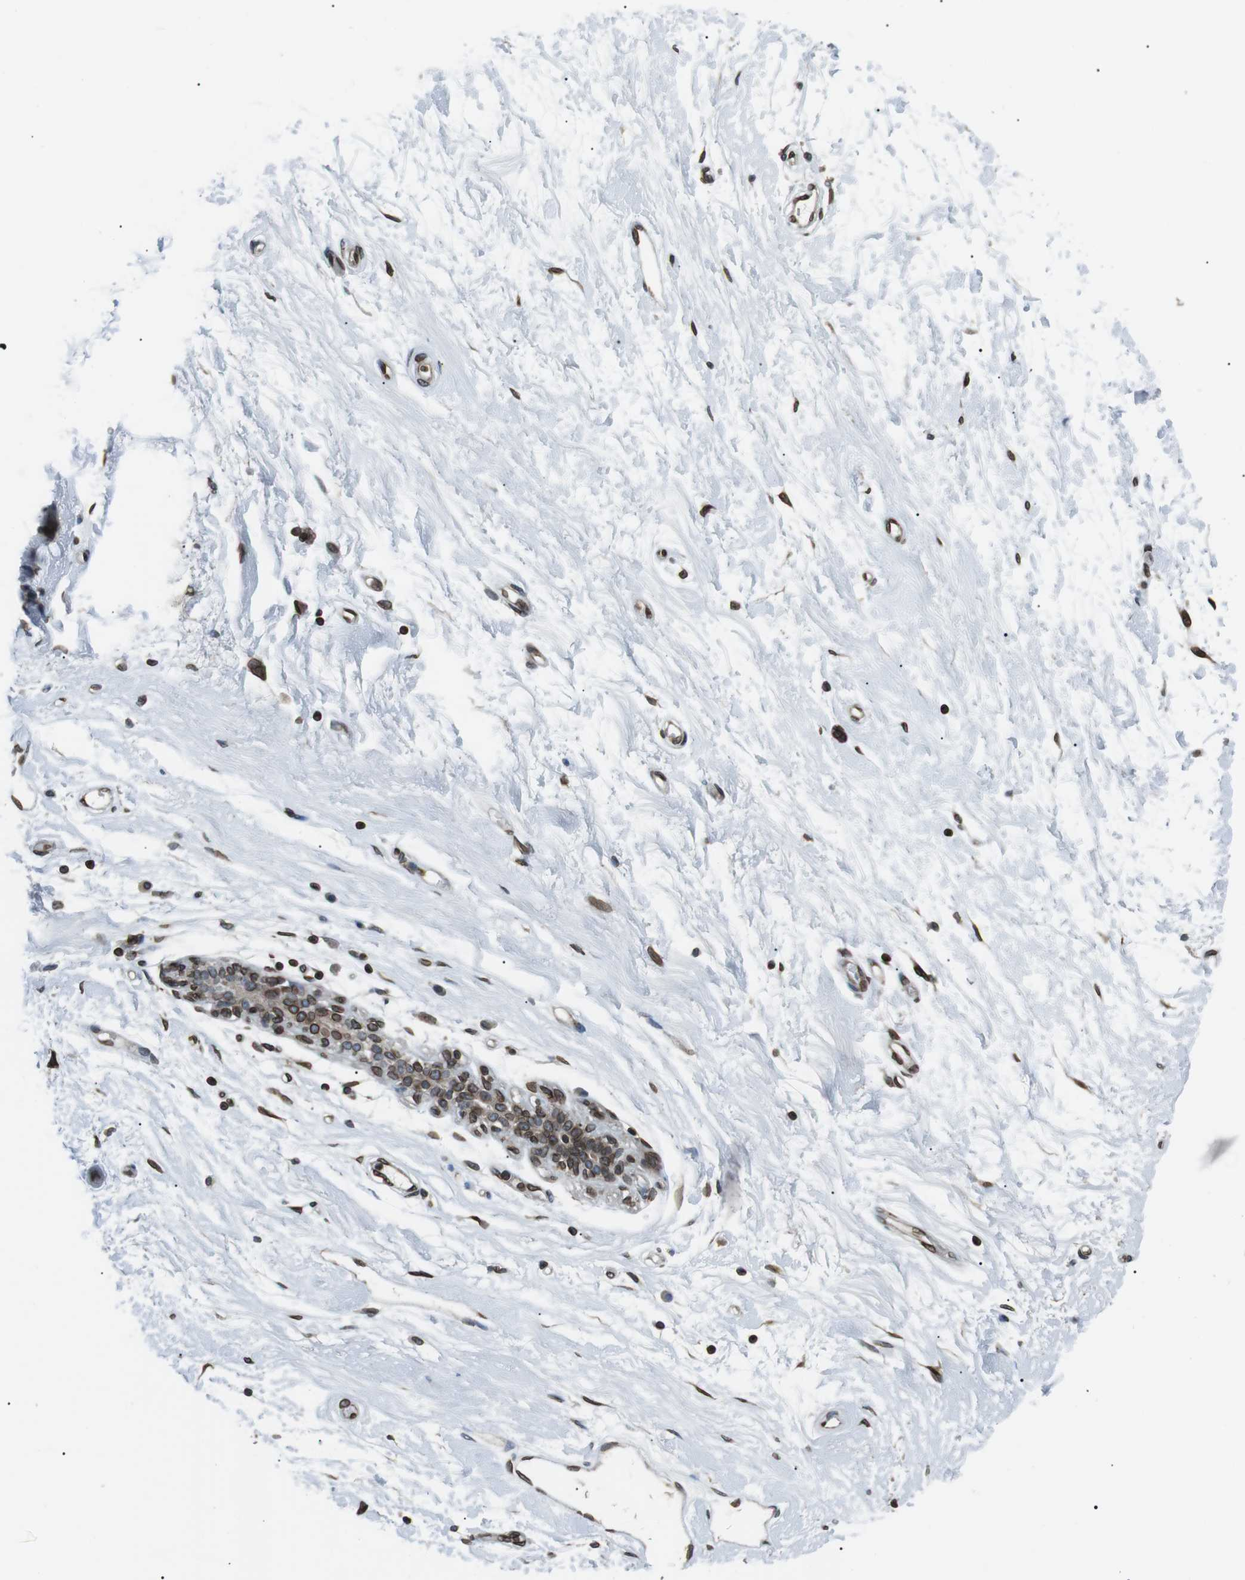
{"staining": {"intensity": "moderate", "quantity": ">75%", "location": "cytoplasmic/membranous,nuclear"}, "tissue": "breast", "cell_type": "Glandular cells", "image_type": "normal", "snomed": [{"axis": "morphology", "description": "Normal tissue, NOS"}, {"axis": "morphology", "description": "Lobular carcinoma"}, {"axis": "topography", "description": "Breast"}], "caption": "IHC histopathology image of unremarkable breast: breast stained using immunohistochemistry reveals medium levels of moderate protein expression localized specifically in the cytoplasmic/membranous,nuclear of glandular cells, appearing as a cytoplasmic/membranous,nuclear brown color.", "gene": "TMX4", "patient": {"sex": "female", "age": 59}}